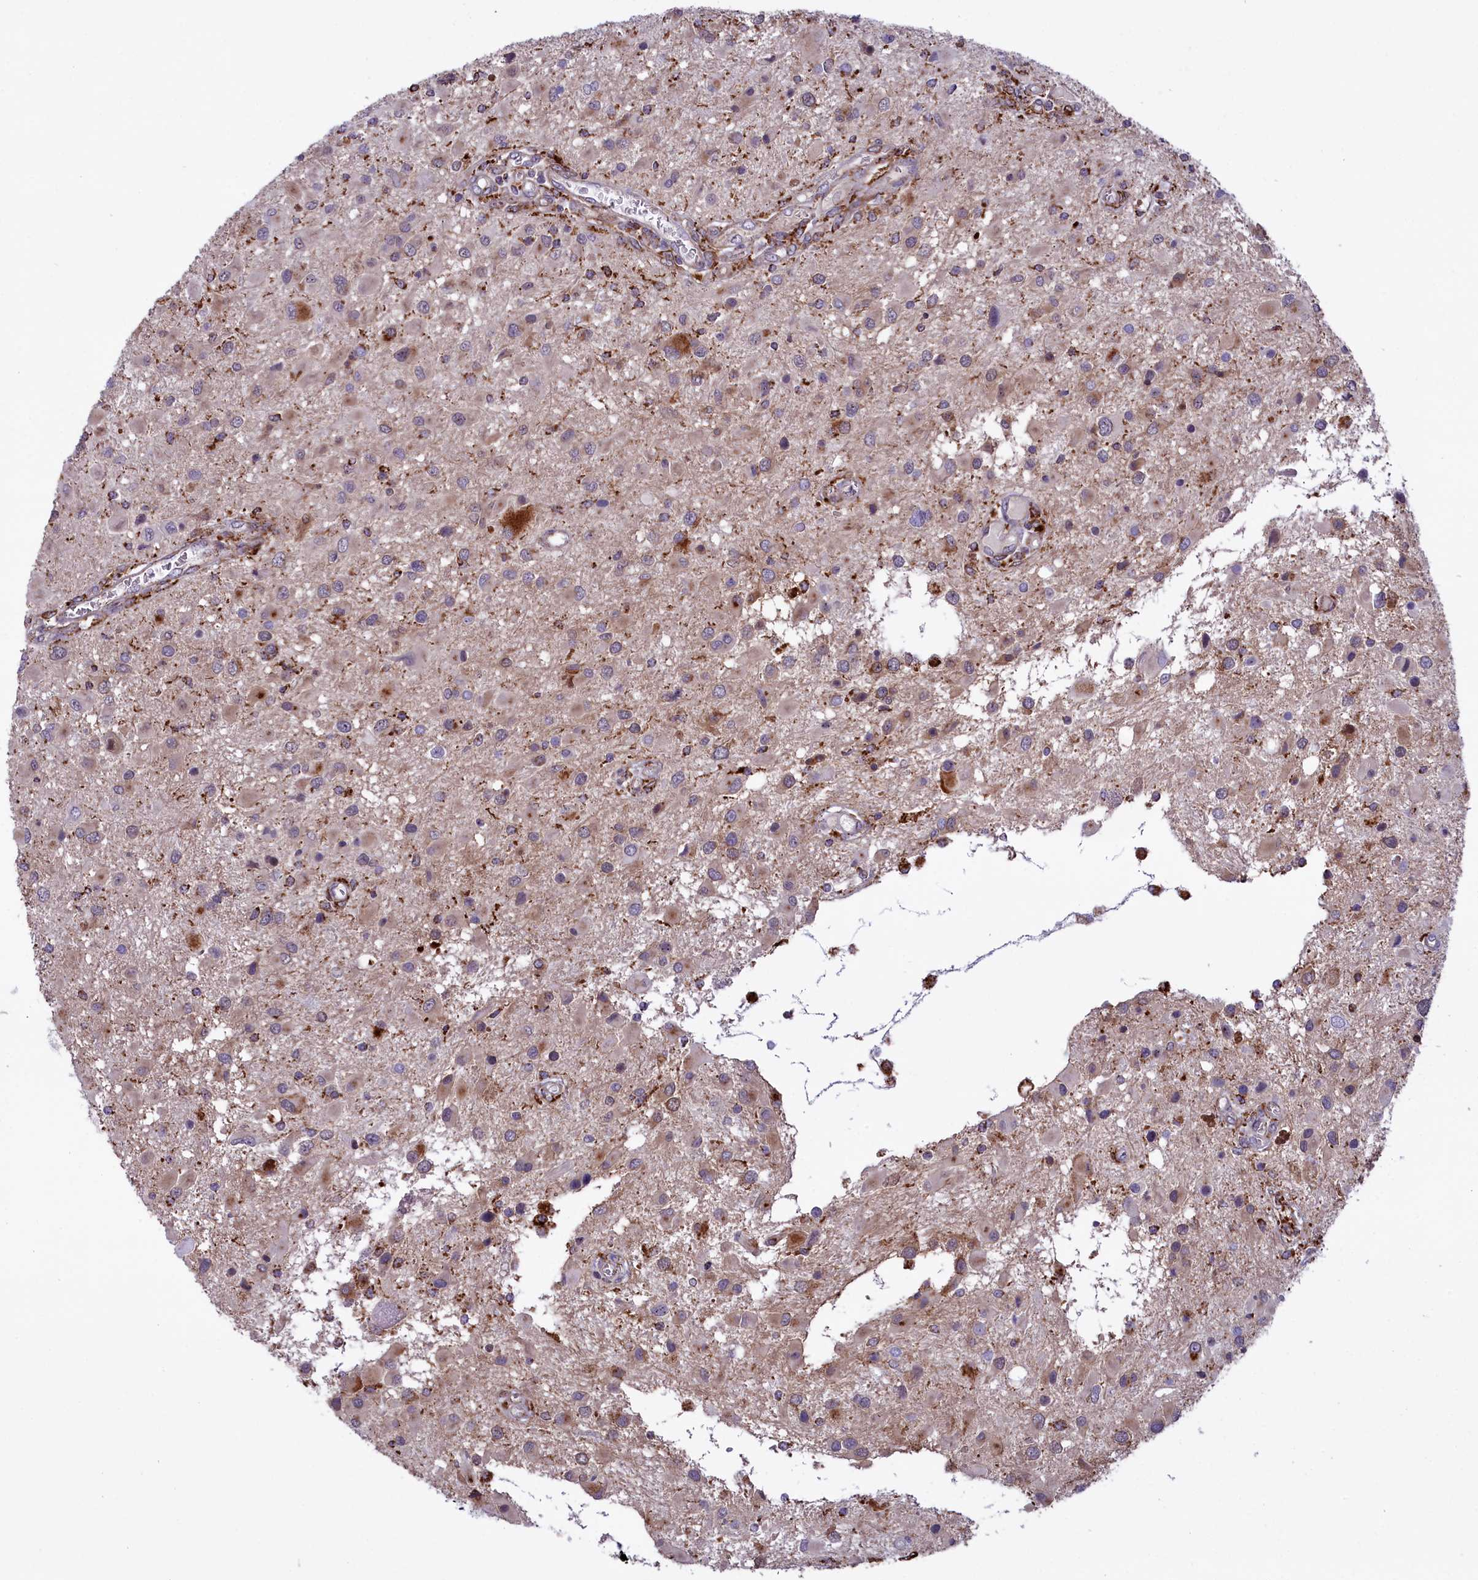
{"staining": {"intensity": "negative", "quantity": "none", "location": "none"}, "tissue": "glioma", "cell_type": "Tumor cells", "image_type": "cancer", "snomed": [{"axis": "morphology", "description": "Glioma, malignant, High grade"}, {"axis": "topography", "description": "Brain"}], "caption": "Tumor cells are negative for brown protein staining in malignant glioma (high-grade).", "gene": "MAN2B1", "patient": {"sex": "male", "age": 53}}